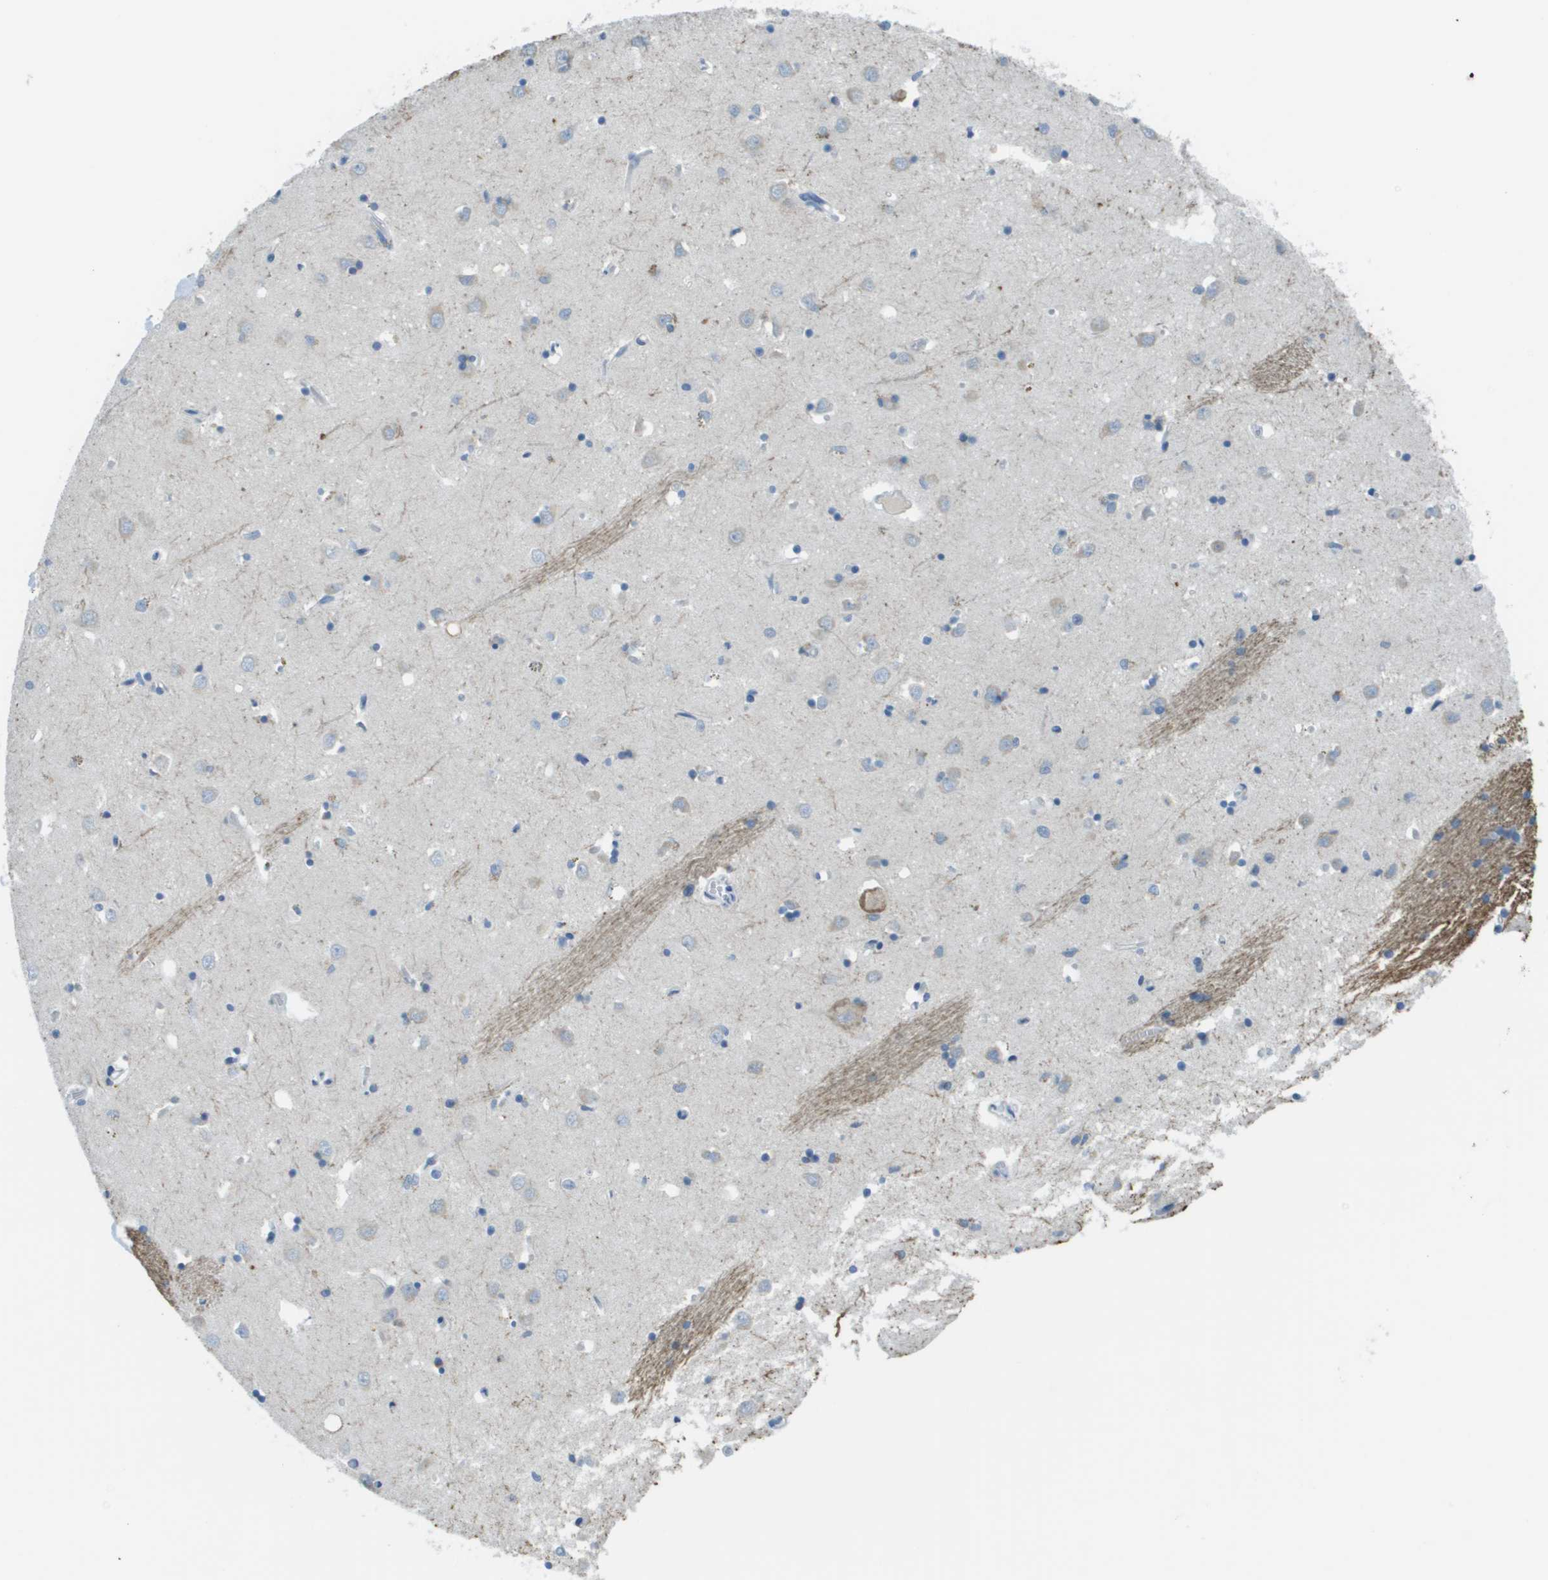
{"staining": {"intensity": "negative", "quantity": "none", "location": "none"}, "tissue": "caudate", "cell_type": "Glial cells", "image_type": "normal", "snomed": [{"axis": "morphology", "description": "Normal tissue, NOS"}, {"axis": "topography", "description": "Lateral ventricle wall"}], "caption": "This is an immunohistochemistry (IHC) micrograph of unremarkable human caudate. There is no positivity in glial cells.", "gene": "PTGDR2", "patient": {"sex": "female", "age": 19}}